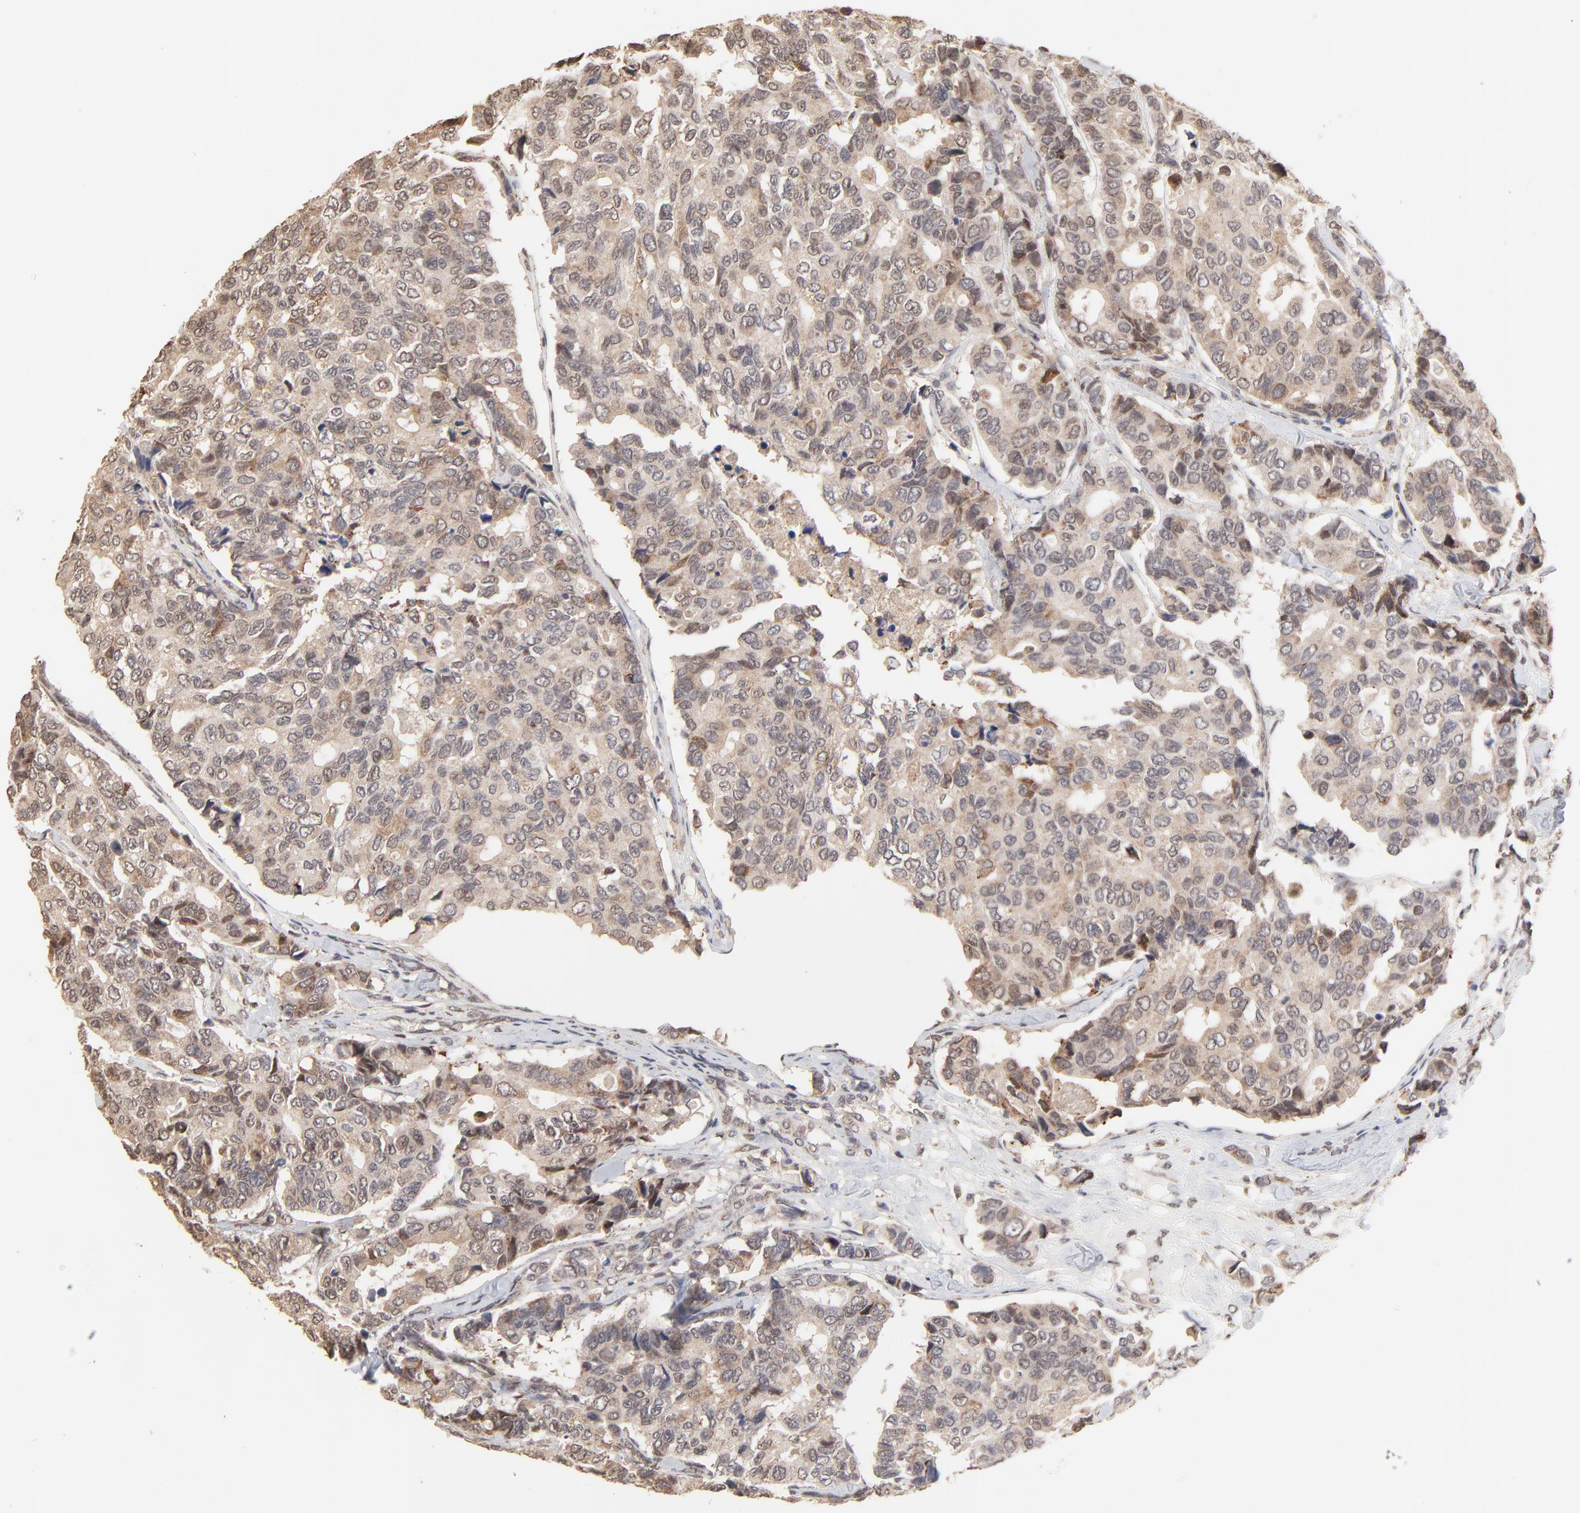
{"staining": {"intensity": "weak", "quantity": ">75%", "location": "cytoplasmic/membranous"}, "tissue": "breast cancer", "cell_type": "Tumor cells", "image_type": "cancer", "snomed": [{"axis": "morphology", "description": "Duct carcinoma"}, {"axis": "topography", "description": "Breast"}], "caption": "IHC (DAB) staining of human breast cancer (invasive ductal carcinoma) exhibits weak cytoplasmic/membranous protein staining in about >75% of tumor cells. (DAB (3,3'-diaminobenzidine) IHC with brightfield microscopy, high magnification).", "gene": "CHM", "patient": {"sex": "female", "age": 69}}